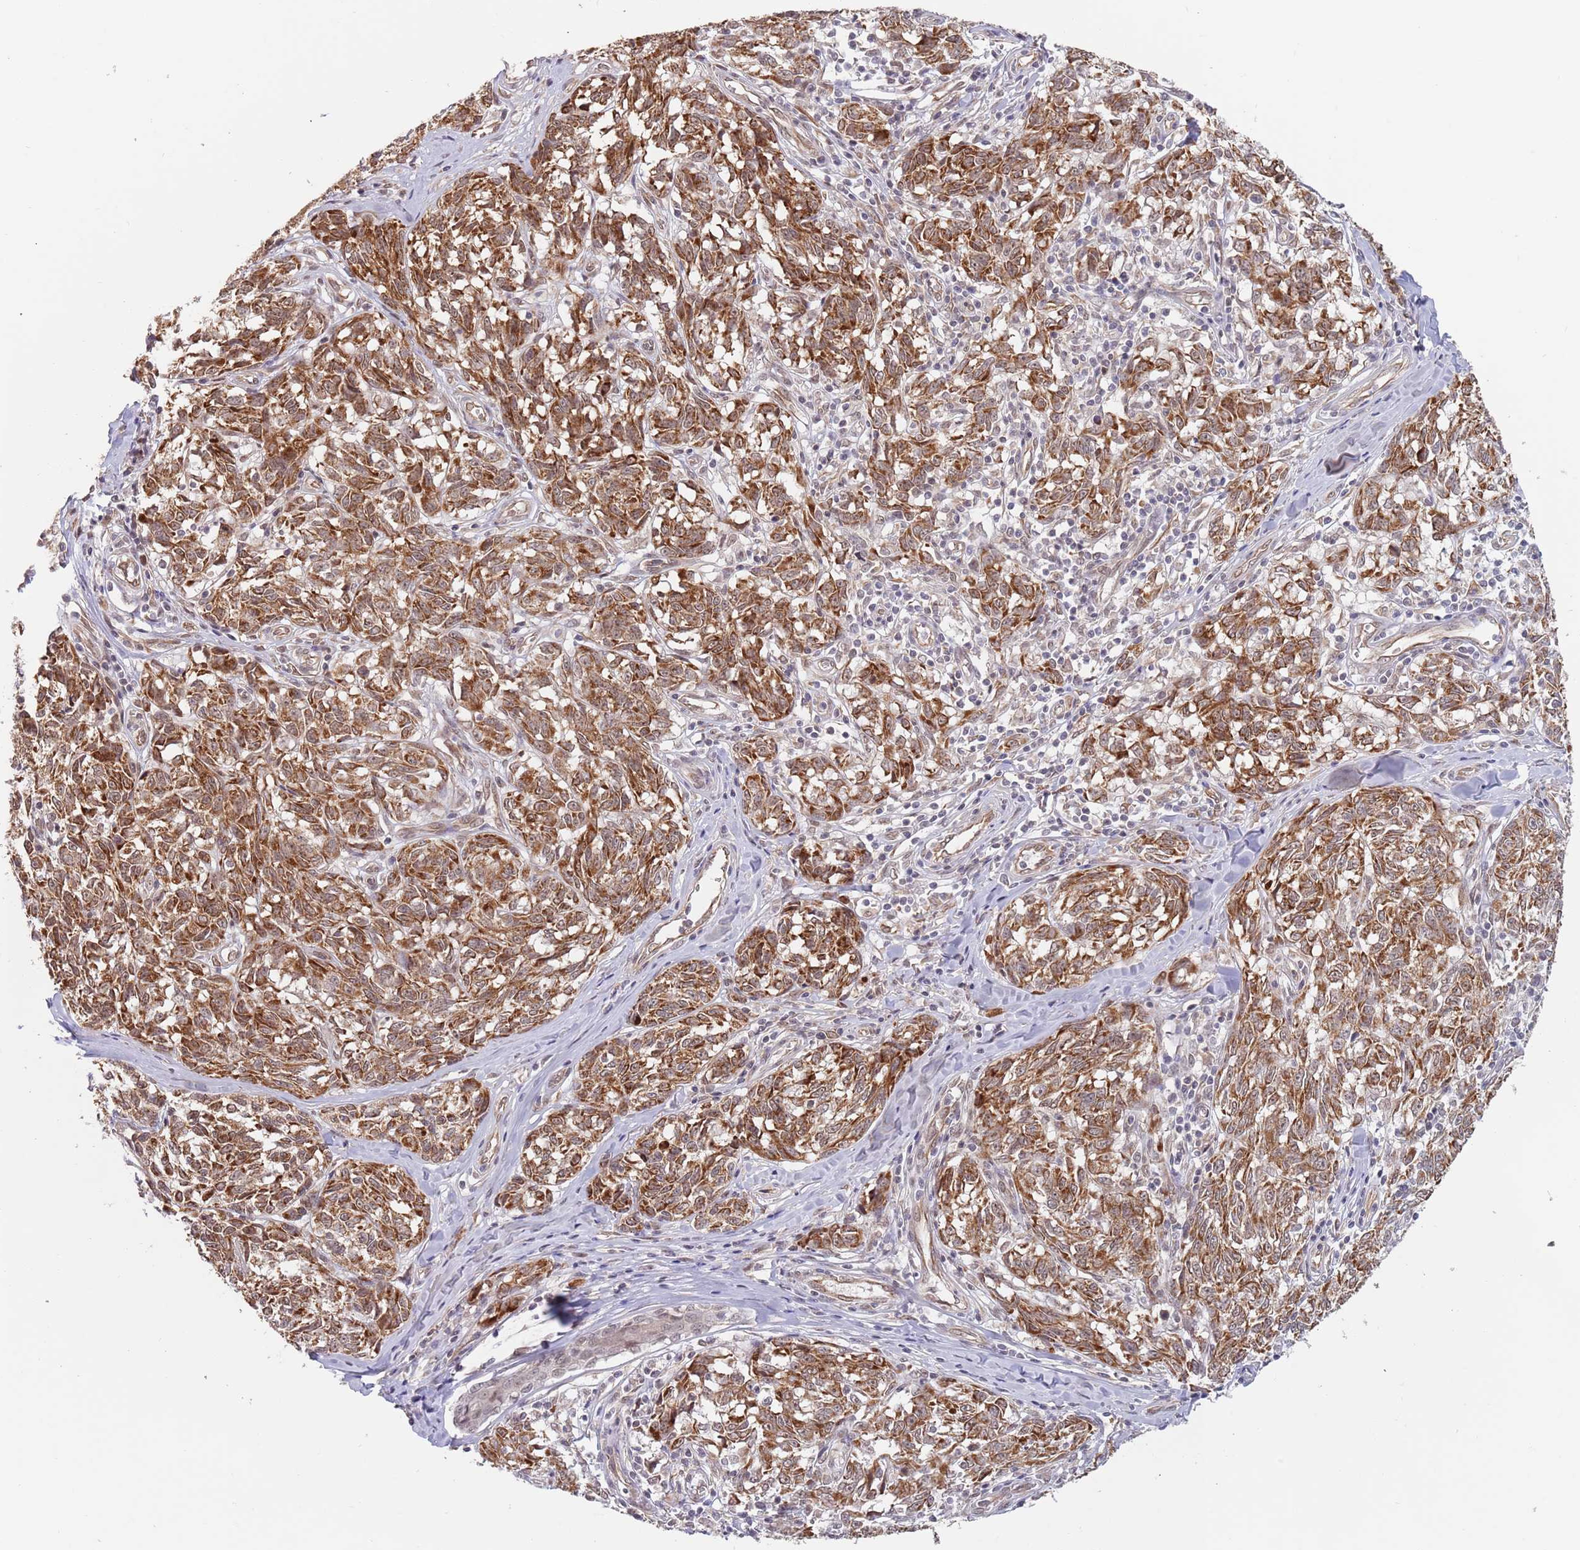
{"staining": {"intensity": "moderate", "quantity": ">75%", "location": "cytoplasmic/membranous"}, "tissue": "melanoma", "cell_type": "Tumor cells", "image_type": "cancer", "snomed": [{"axis": "morphology", "description": "Normal tissue, NOS"}, {"axis": "morphology", "description": "Malignant melanoma, NOS"}, {"axis": "topography", "description": "Skin"}], "caption": "Immunohistochemistry (IHC) (DAB (3,3'-diaminobenzidine)) staining of melanoma demonstrates moderate cytoplasmic/membranous protein expression in approximately >75% of tumor cells. Immunohistochemistry (IHC) stains the protein in brown and the nuclei are stained blue.", "gene": "UQCC3", "patient": {"sex": "female", "age": 64}}